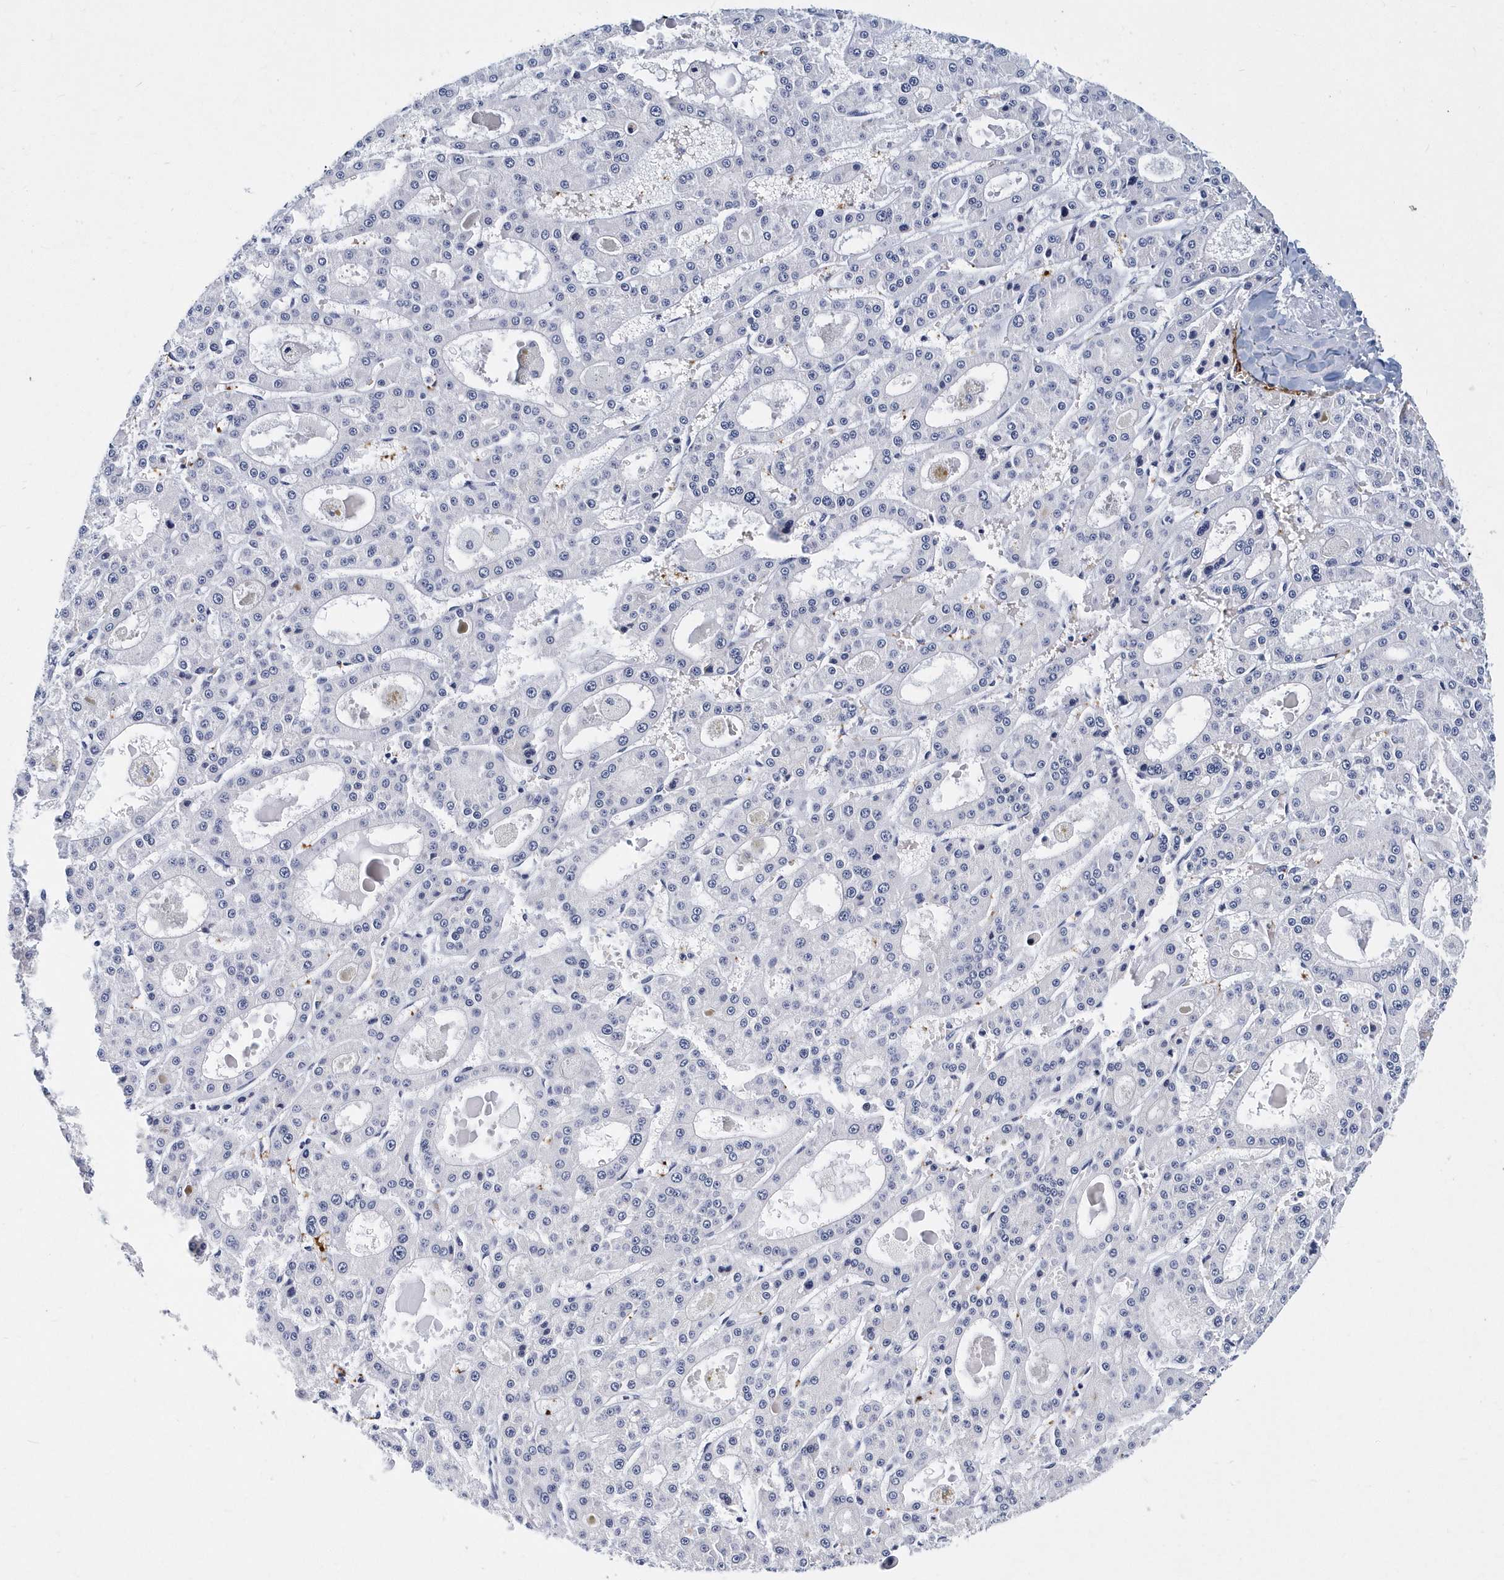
{"staining": {"intensity": "negative", "quantity": "none", "location": "none"}, "tissue": "liver cancer", "cell_type": "Tumor cells", "image_type": "cancer", "snomed": [{"axis": "morphology", "description": "Carcinoma, Hepatocellular, NOS"}, {"axis": "topography", "description": "Liver"}], "caption": "This is a photomicrograph of IHC staining of hepatocellular carcinoma (liver), which shows no staining in tumor cells.", "gene": "ITGA2B", "patient": {"sex": "male", "age": 70}}